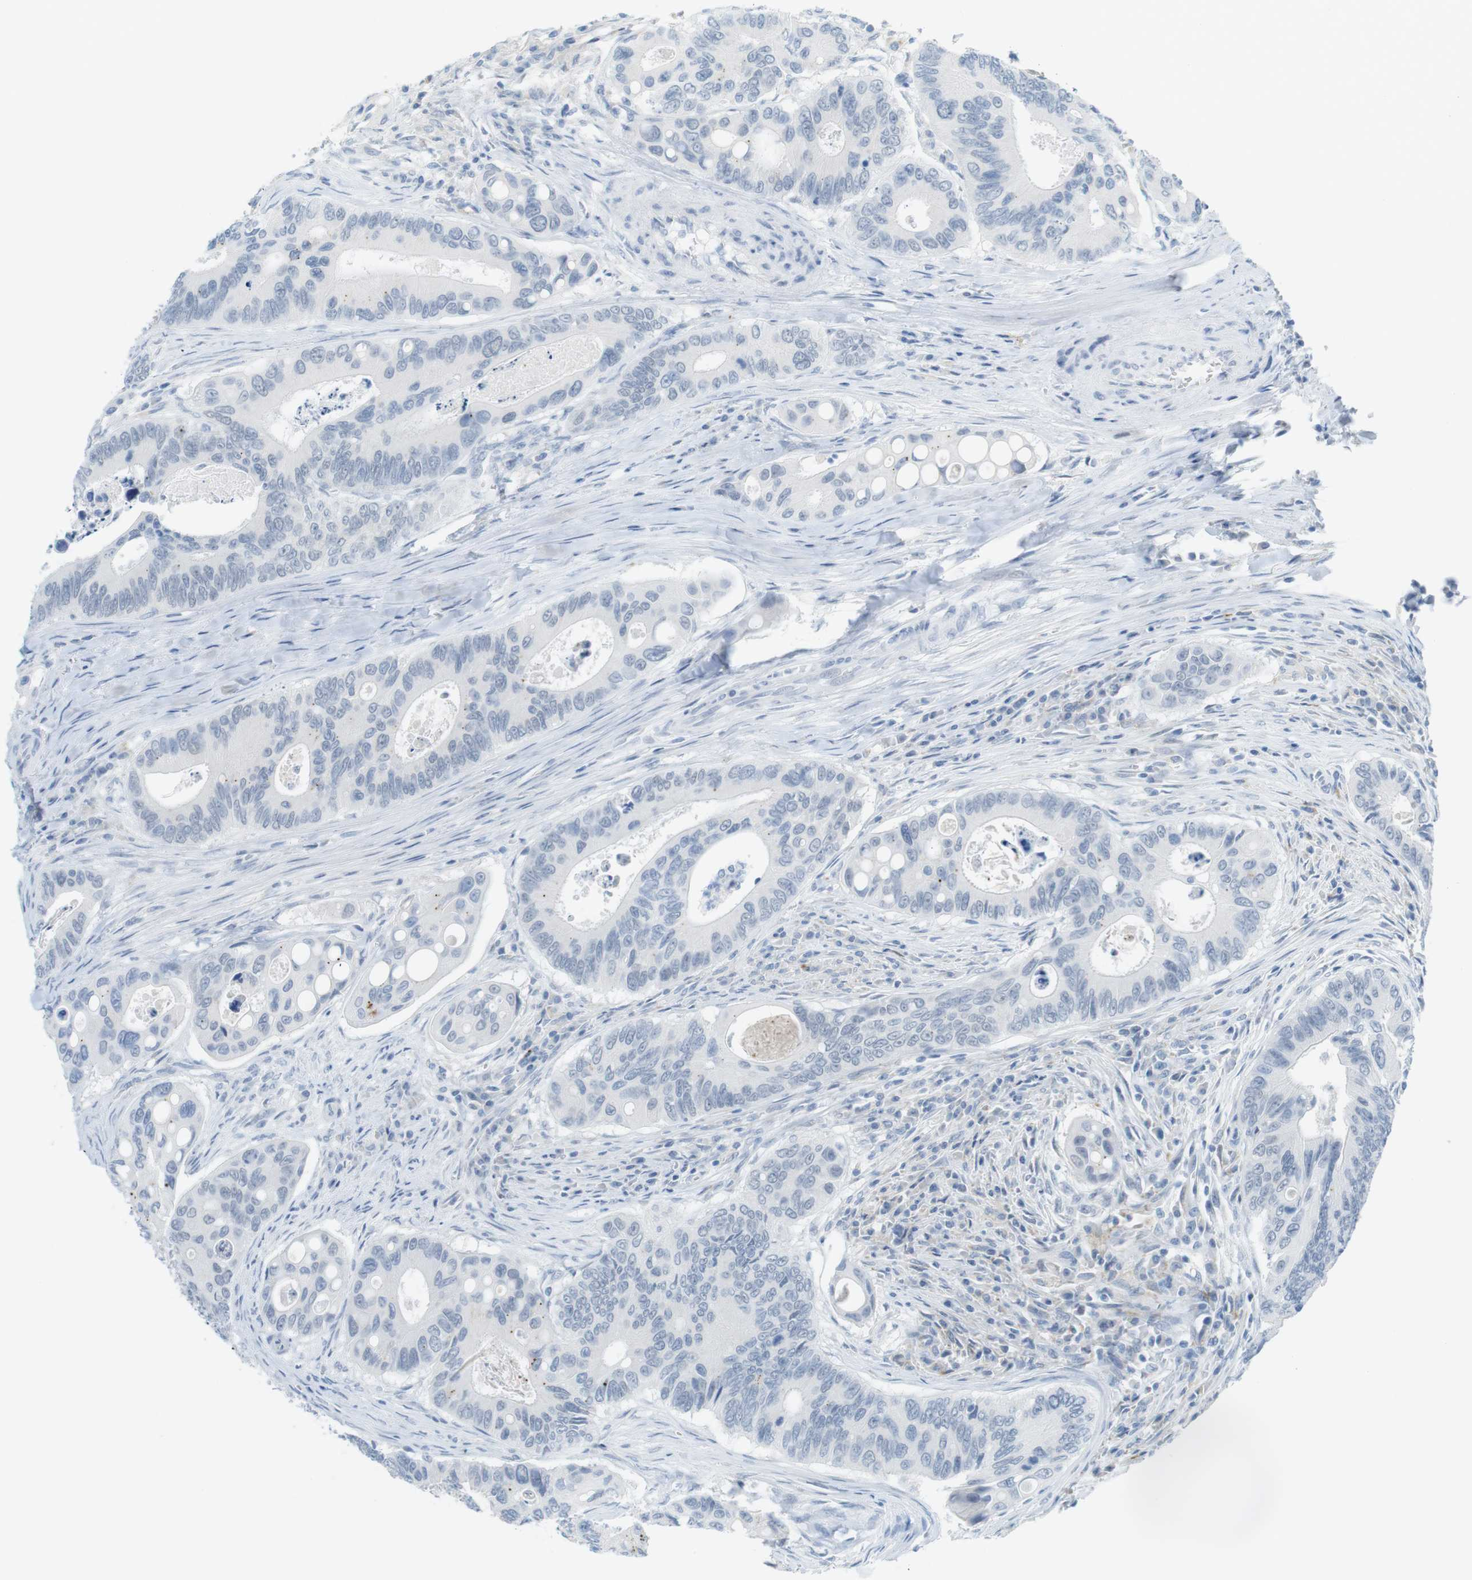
{"staining": {"intensity": "negative", "quantity": "none", "location": "none"}, "tissue": "colorectal cancer", "cell_type": "Tumor cells", "image_type": "cancer", "snomed": [{"axis": "morphology", "description": "Inflammation, NOS"}, {"axis": "morphology", "description": "Adenocarcinoma, NOS"}, {"axis": "topography", "description": "Colon"}], "caption": "DAB immunohistochemical staining of human colorectal cancer reveals no significant staining in tumor cells.", "gene": "YIPF1", "patient": {"sex": "male", "age": 72}}